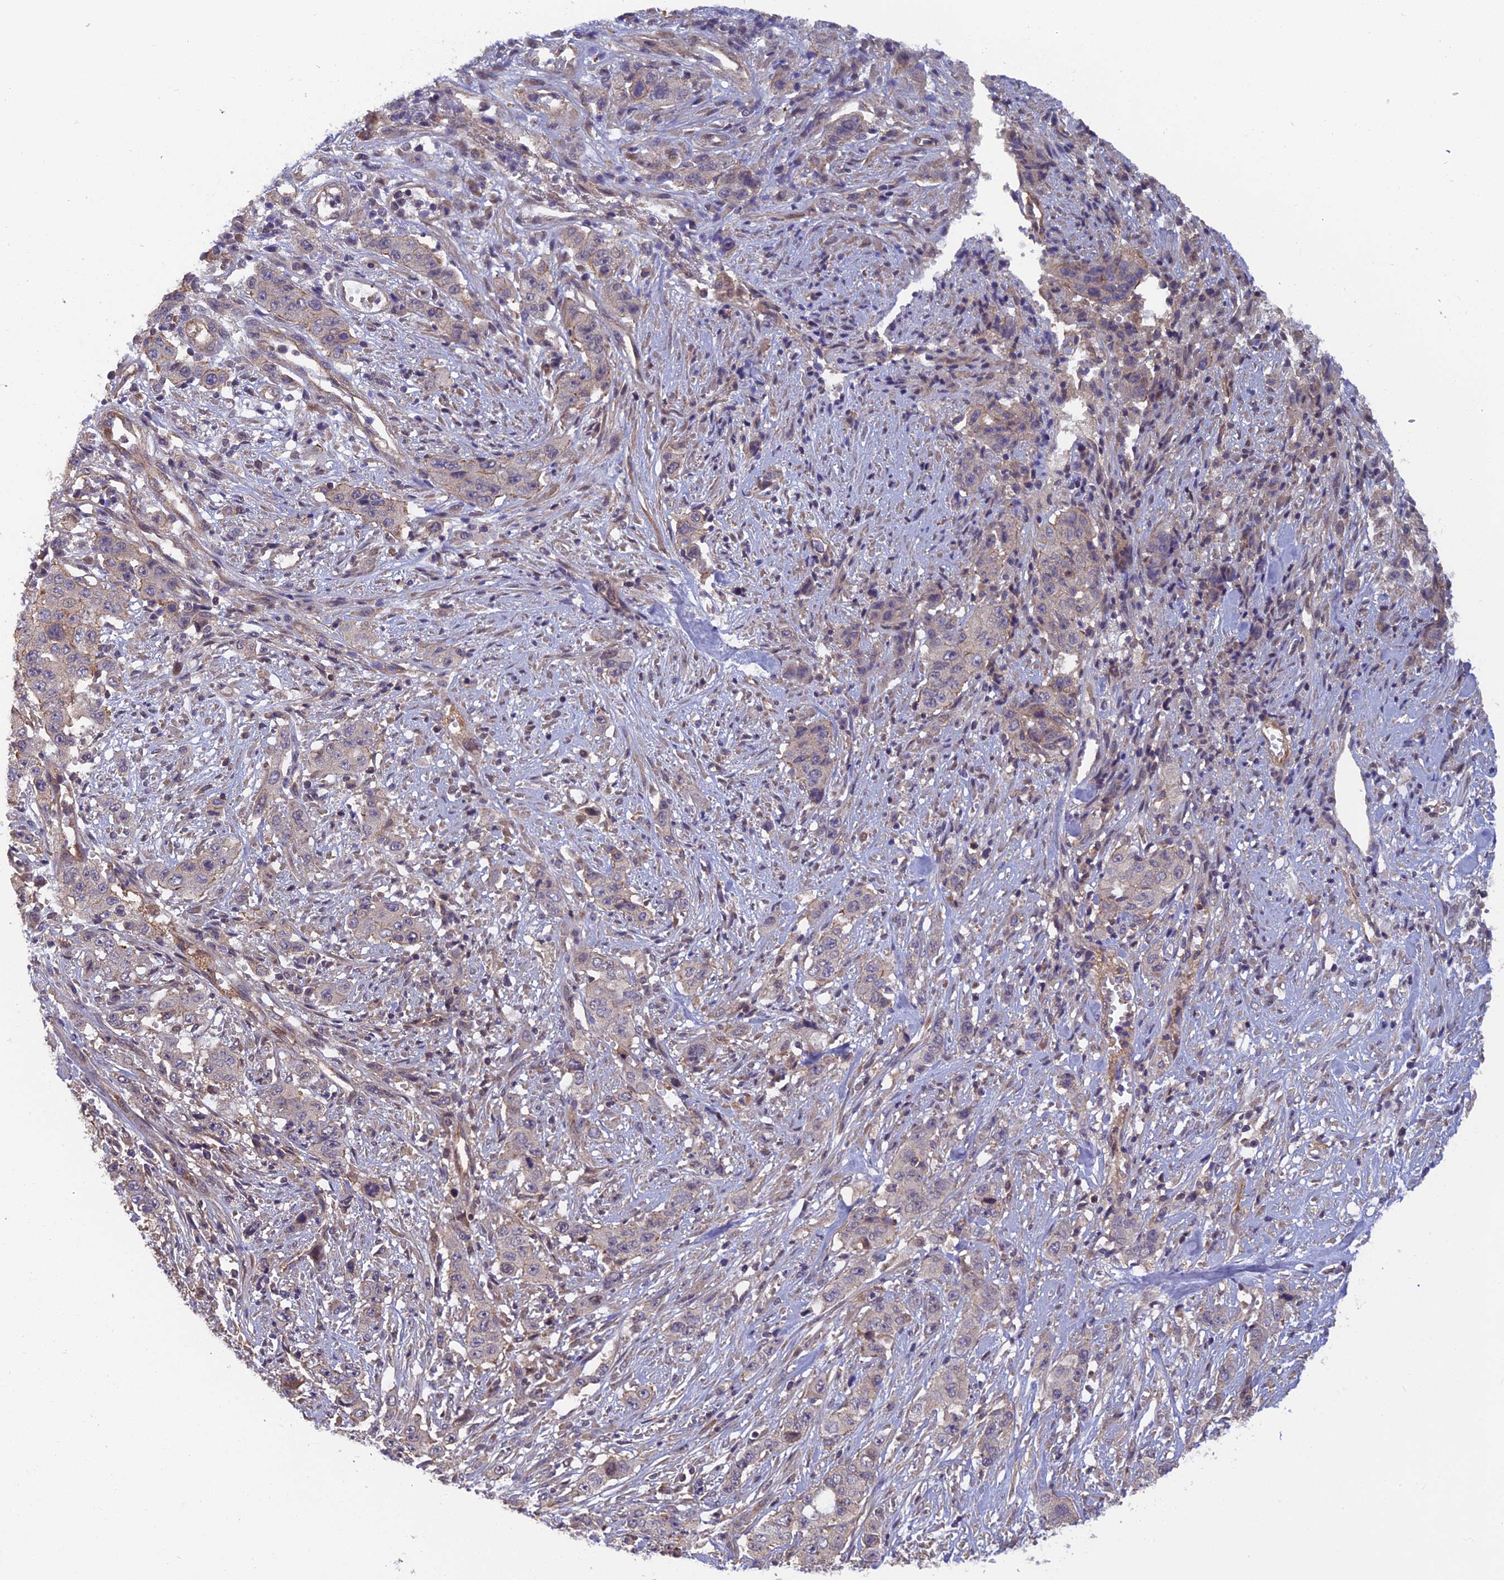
{"staining": {"intensity": "negative", "quantity": "none", "location": "none"}, "tissue": "stomach cancer", "cell_type": "Tumor cells", "image_type": "cancer", "snomed": [{"axis": "morphology", "description": "Adenocarcinoma, NOS"}, {"axis": "topography", "description": "Stomach, upper"}], "caption": "Tumor cells are negative for protein expression in human stomach cancer (adenocarcinoma).", "gene": "PIKFYVE", "patient": {"sex": "male", "age": 62}}